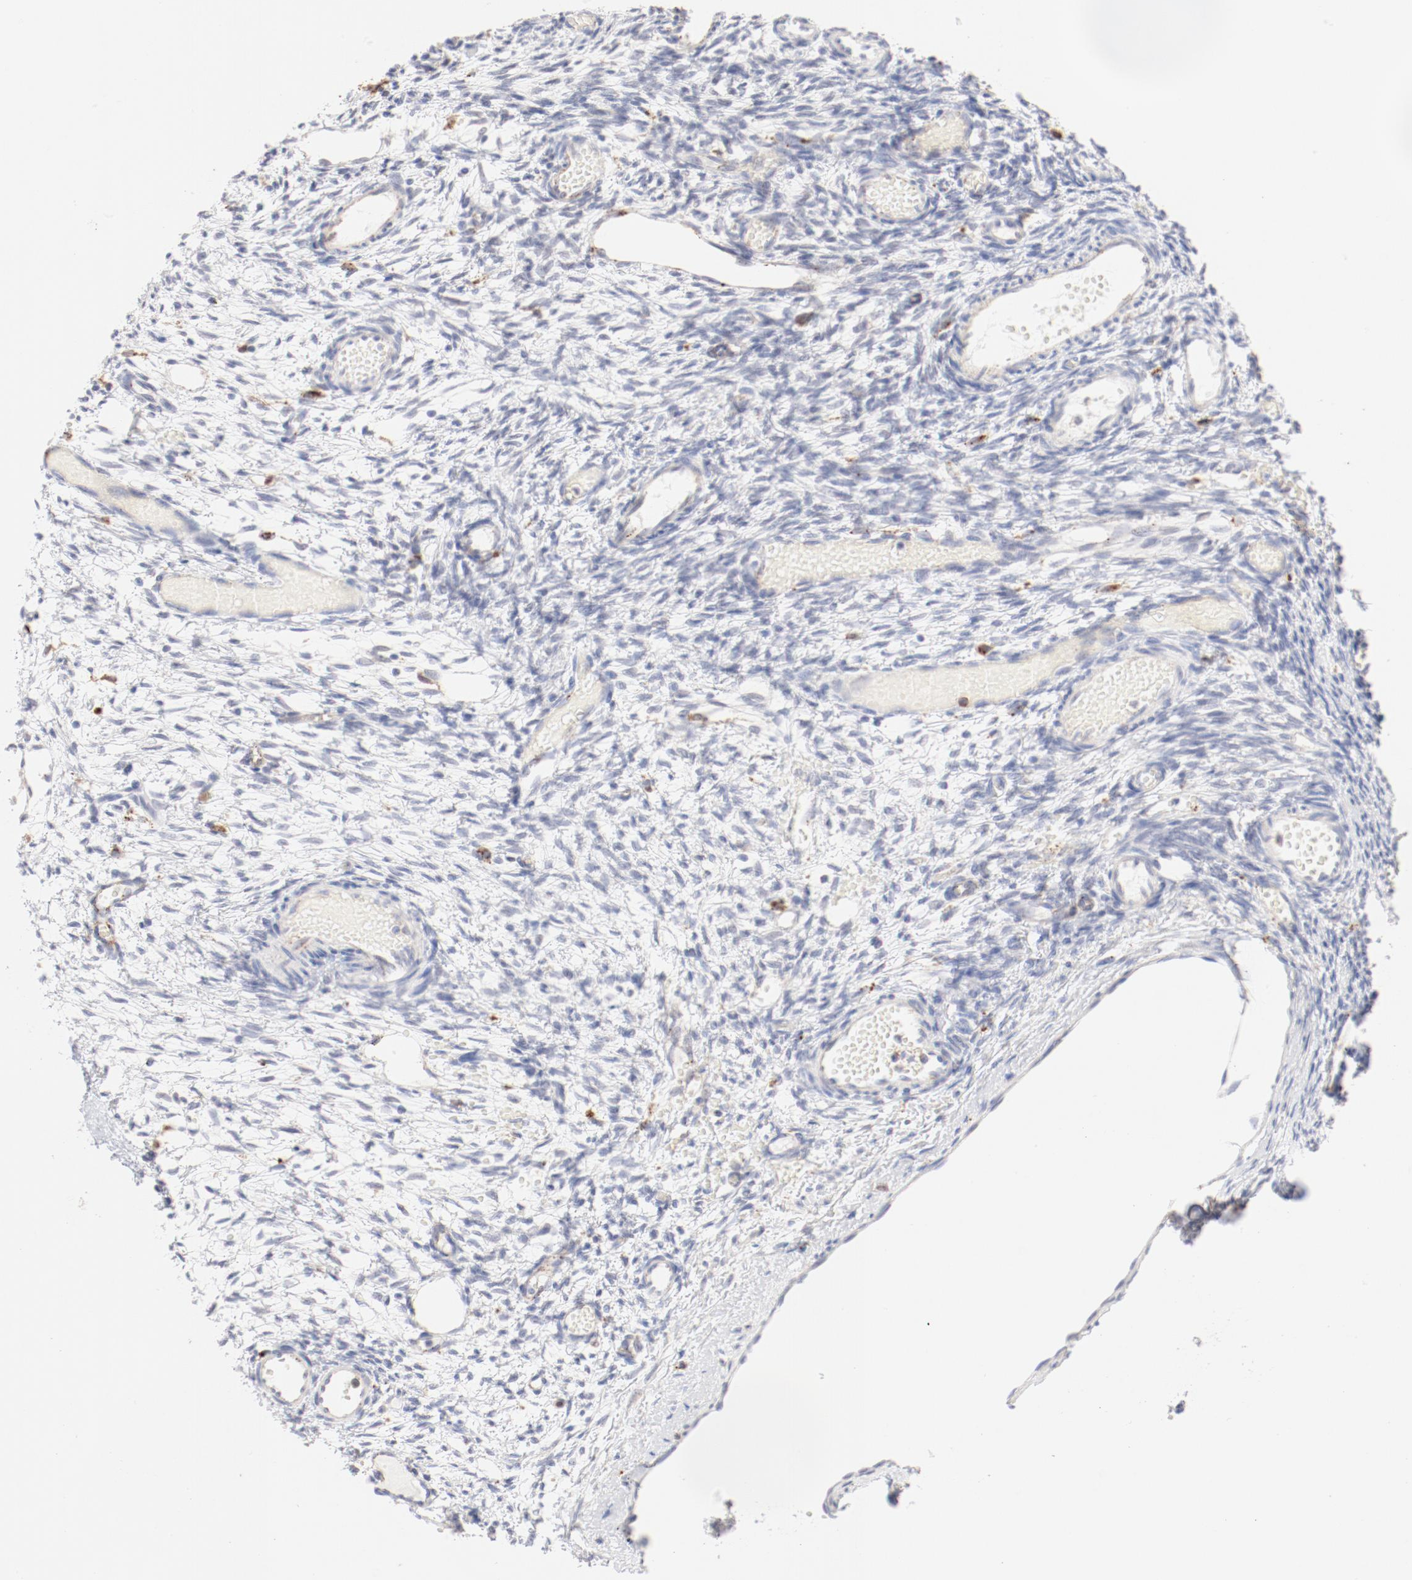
{"staining": {"intensity": "negative", "quantity": "none", "location": "none"}, "tissue": "ovary", "cell_type": "Ovarian stroma cells", "image_type": "normal", "snomed": [{"axis": "morphology", "description": "Normal tissue, NOS"}, {"axis": "topography", "description": "Ovary"}], "caption": "Photomicrograph shows no significant protein positivity in ovarian stroma cells of unremarkable ovary.", "gene": "CTSH", "patient": {"sex": "female", "age": 35}}